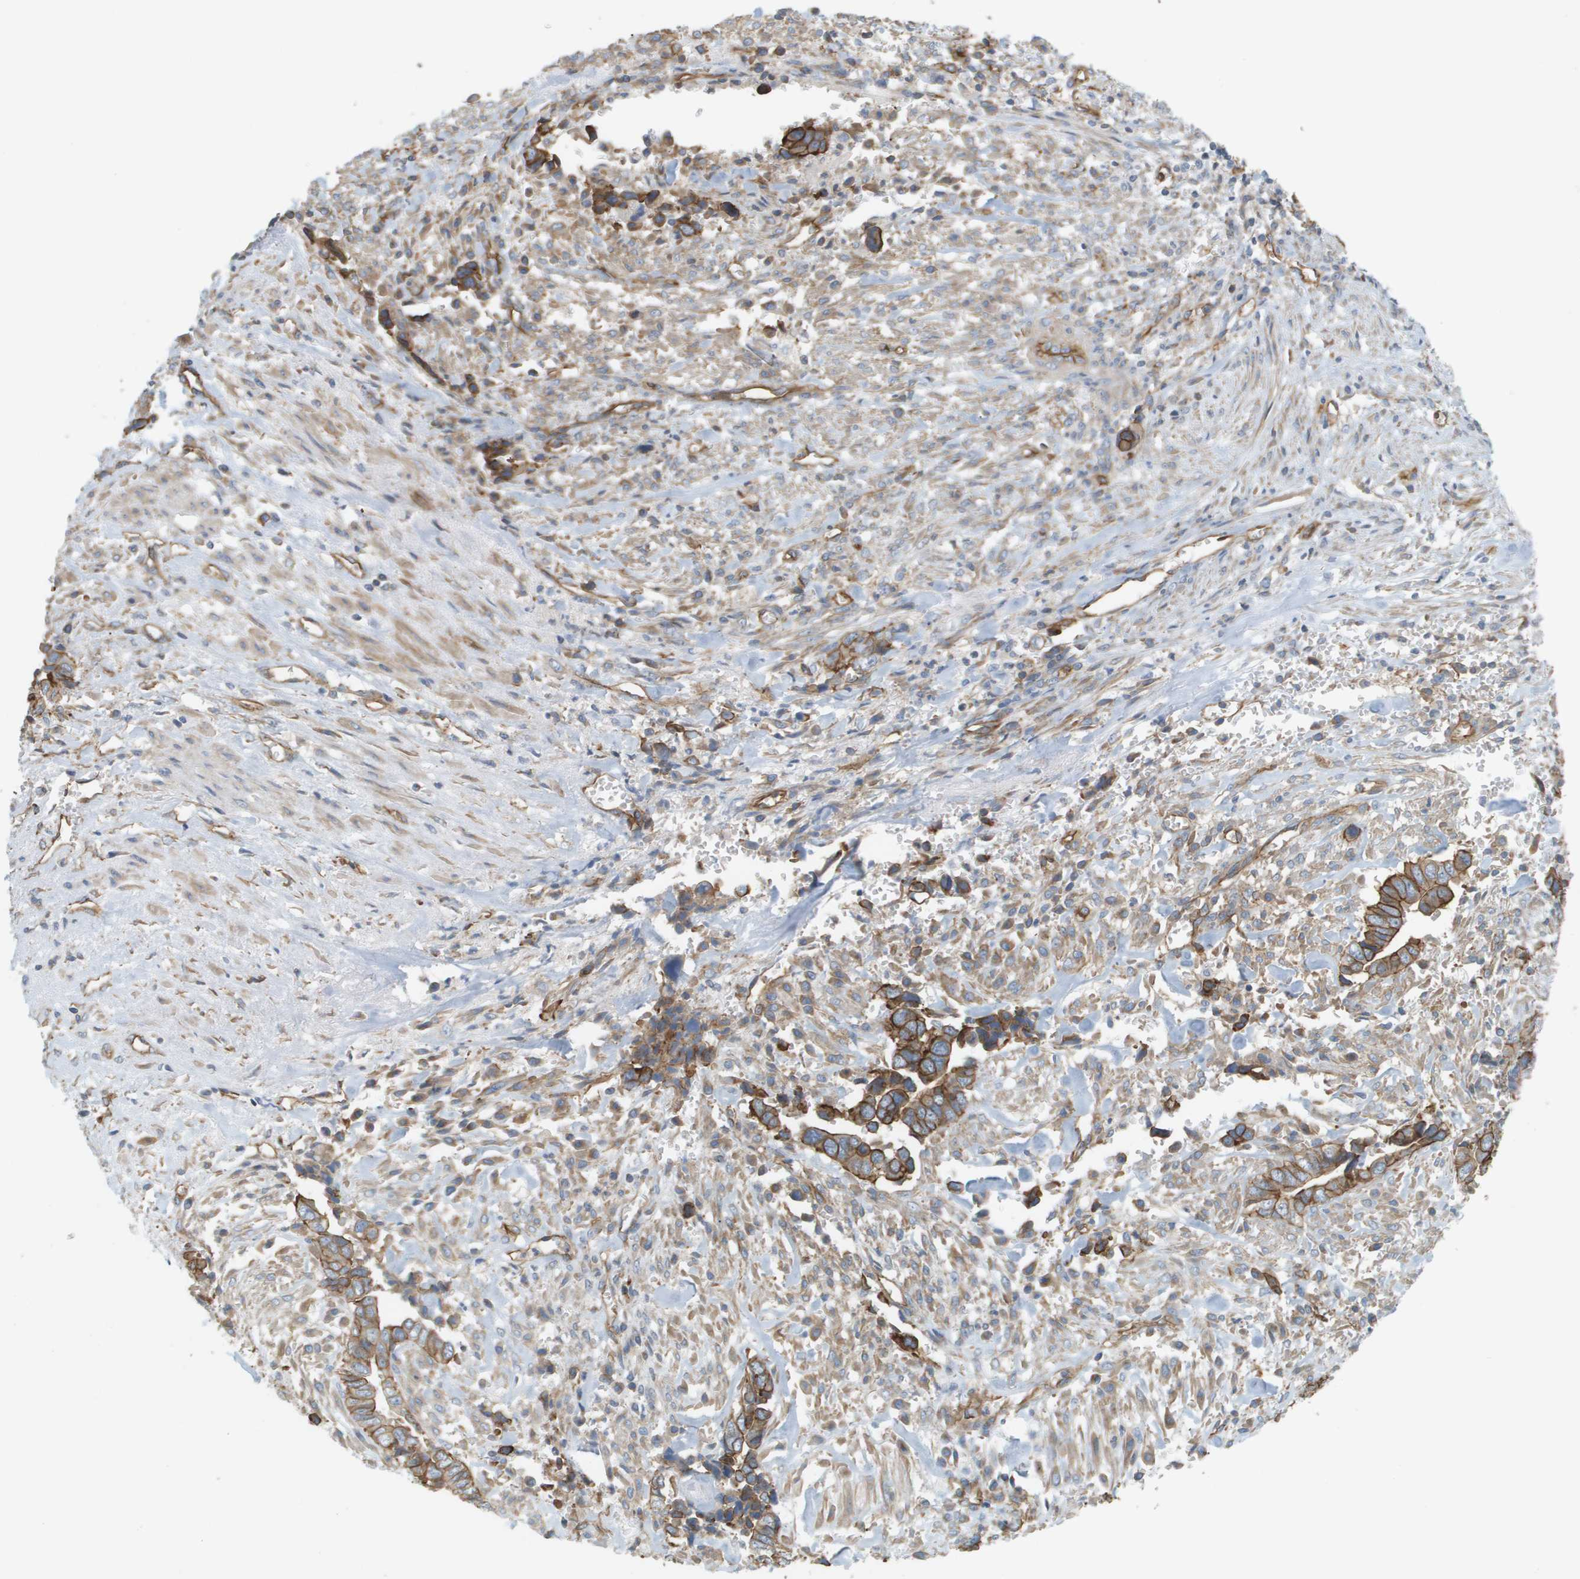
{"staining": {"intensity": "strong", "quantity": ">75%", "location": "cytoplasmic/membranous"}, "tissue": "liver cancer", "cell_type": "Tumor cells", "image_type": "cancer", "snomed": [{"axis": "morphology", "description": "Cholangiocarcinoma"}, {"axis": "topography", "description": "Liver"}], "caption": "Immunohistochemistry (IHC) histopathology image of liver cholangiocarcinoma stained for a protein (brown), which displays high levels of strong cytoplasmic/membranous positivity in about >75% of tumor cells.", "gene": "SGMS2", "patient": {"sex": "female", "age": 79}}